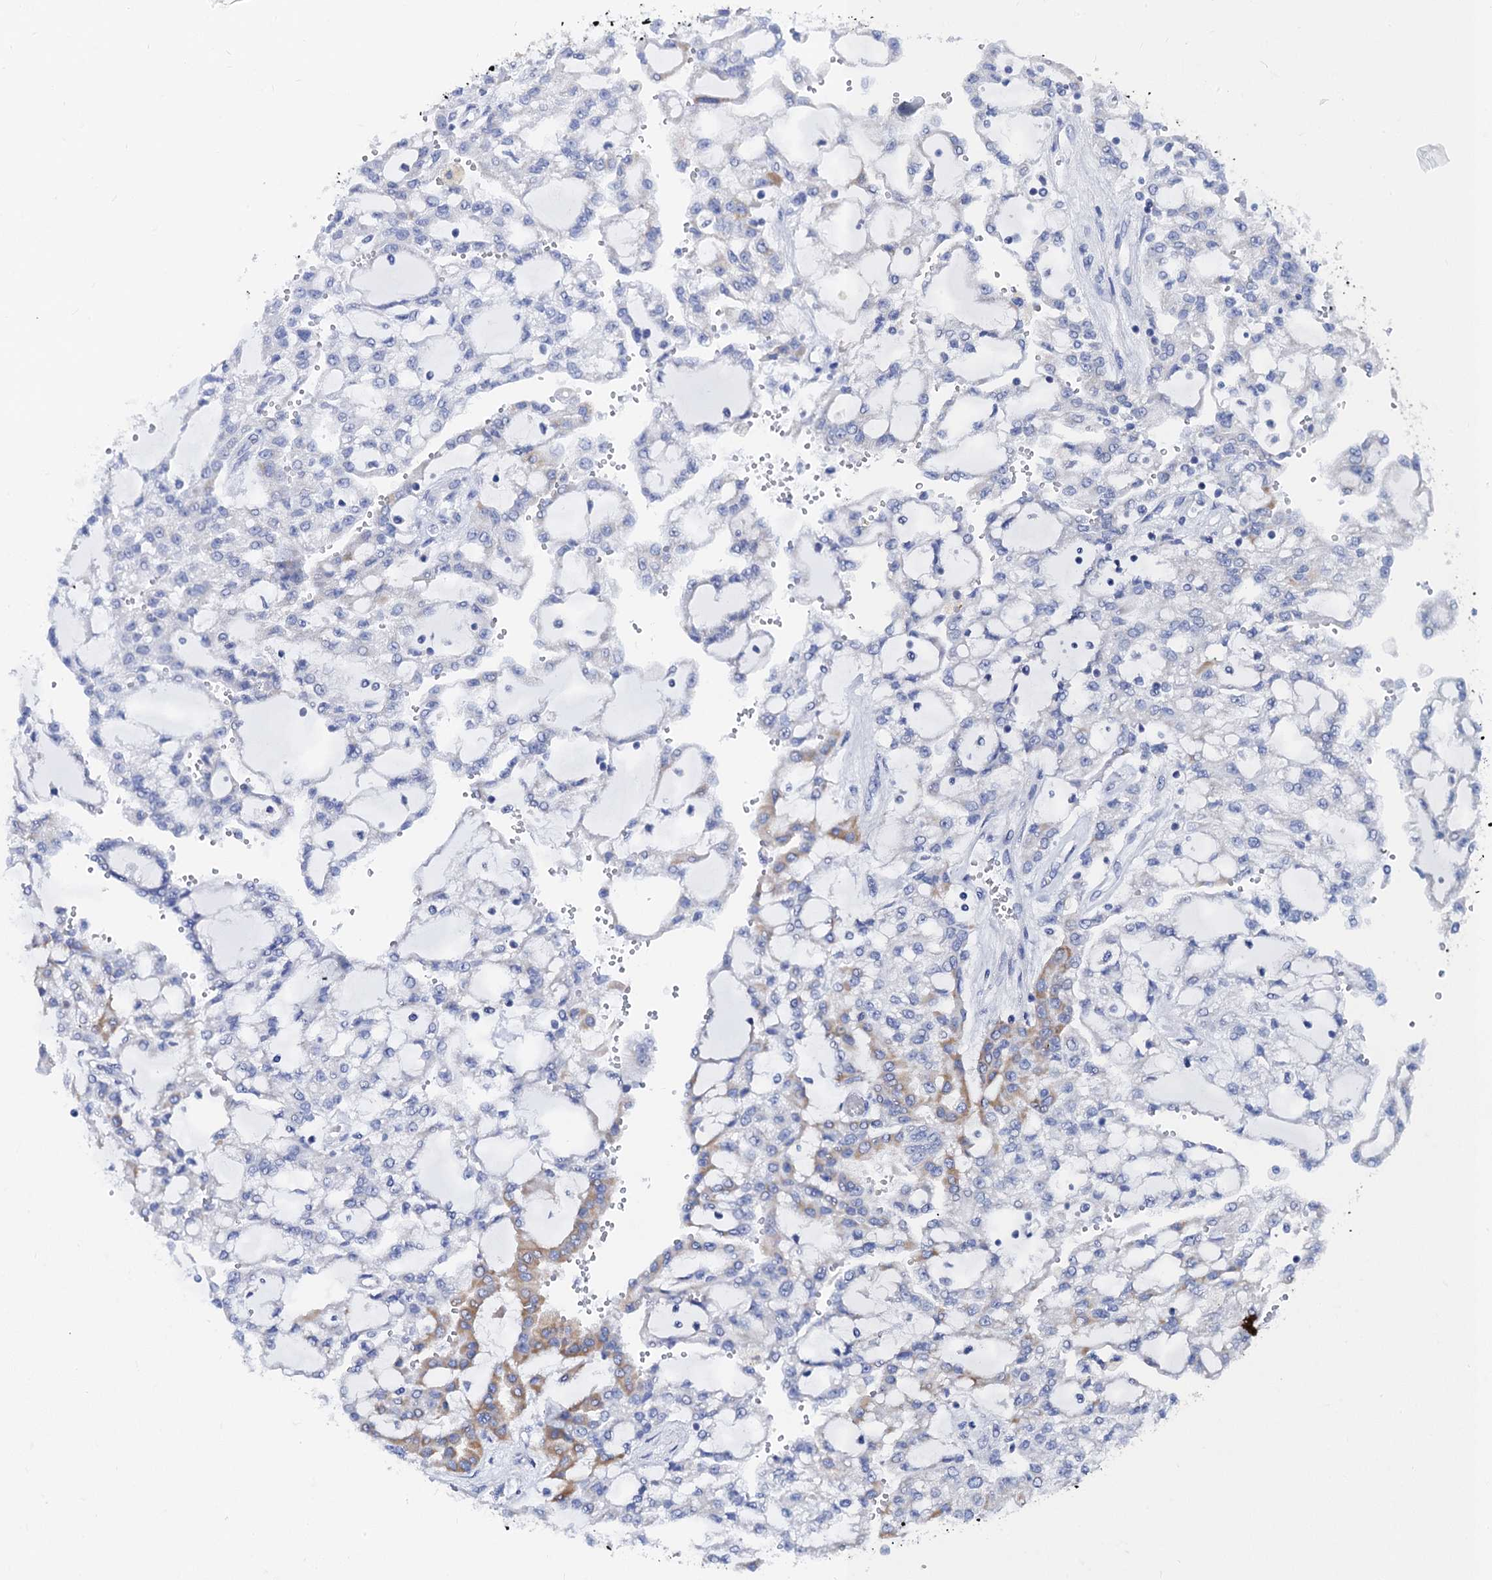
{"staining": {"intensity": "weak", "quantity": "<25%", "location": "cytoplasmic/membranous"}, "tissue": "renal cancer", "cell_type": "Tumor cells", "image_type": "cancer", "snomed": [{"axis": "morphology", "description": "Adenocarcinoma, NOS"}, {"axis": "topography", "description": "Kidney"}], "caption": "Human renal adenocarcinoma stained for a protein using IHC shows no positivity in tumor cells.", "gene": "ACADSB", "patient": {"sex": "male", "age": 63}}